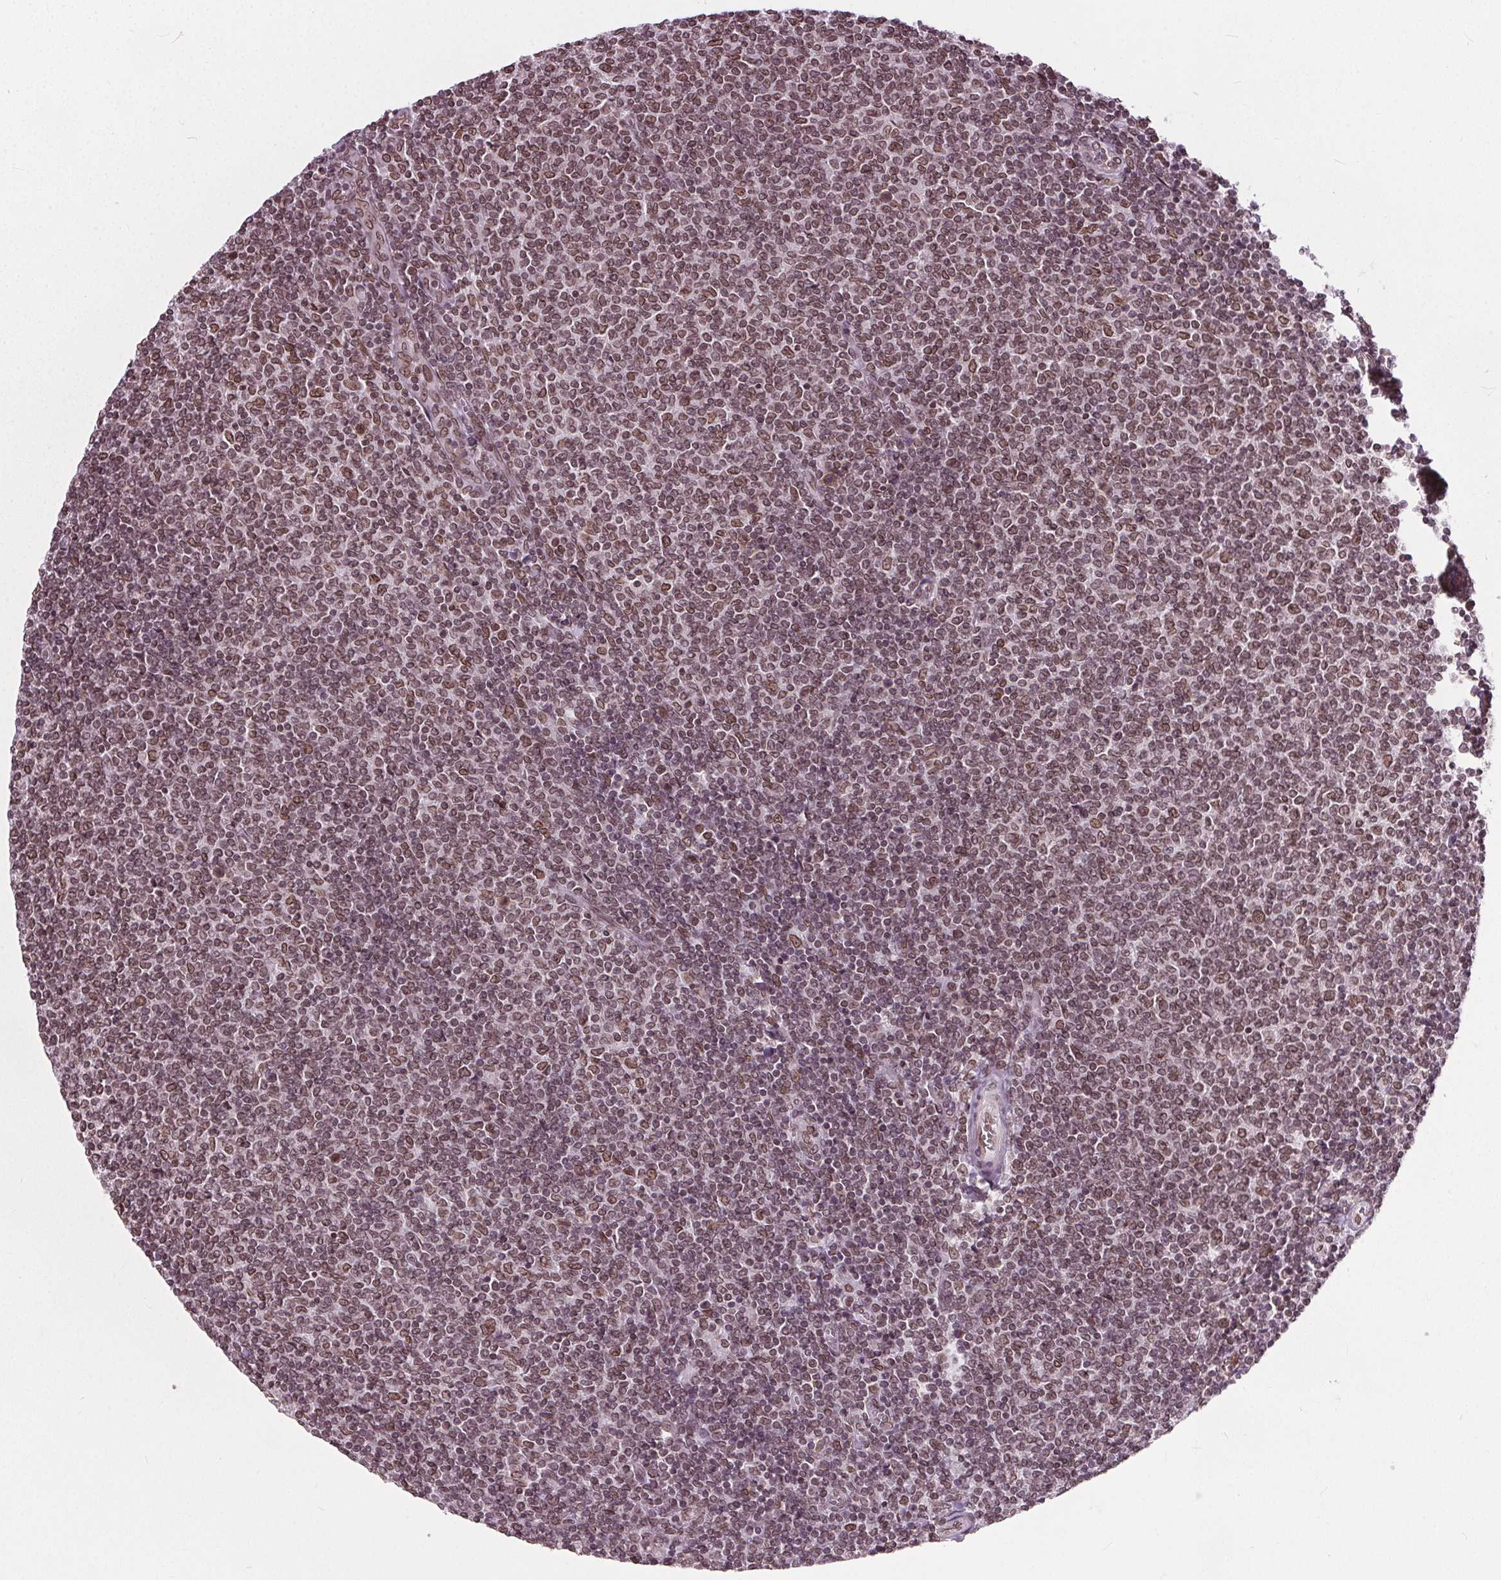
{"staining": {"intensity": "moderate", "quantity": ">75%", "location": "nuclear"}, "tissue": "lymphoma", "cell_type": "Tumor cells", "image_type": "cancer", "snomed": [{"axis": "morphology", "description": "Malignant lymphoma, non-Hodgkin's type, Low grade"}, {"axis": "topography", "description": "Lymph node"}], "caption": "Approximately >75% of tumor cells in lymphoma reveal moderate nuclear protein positivity as visualized by brown immunohistochemical staining.", "gene": "TTC39C", "patient": {"sex": "male", "age": 52}}